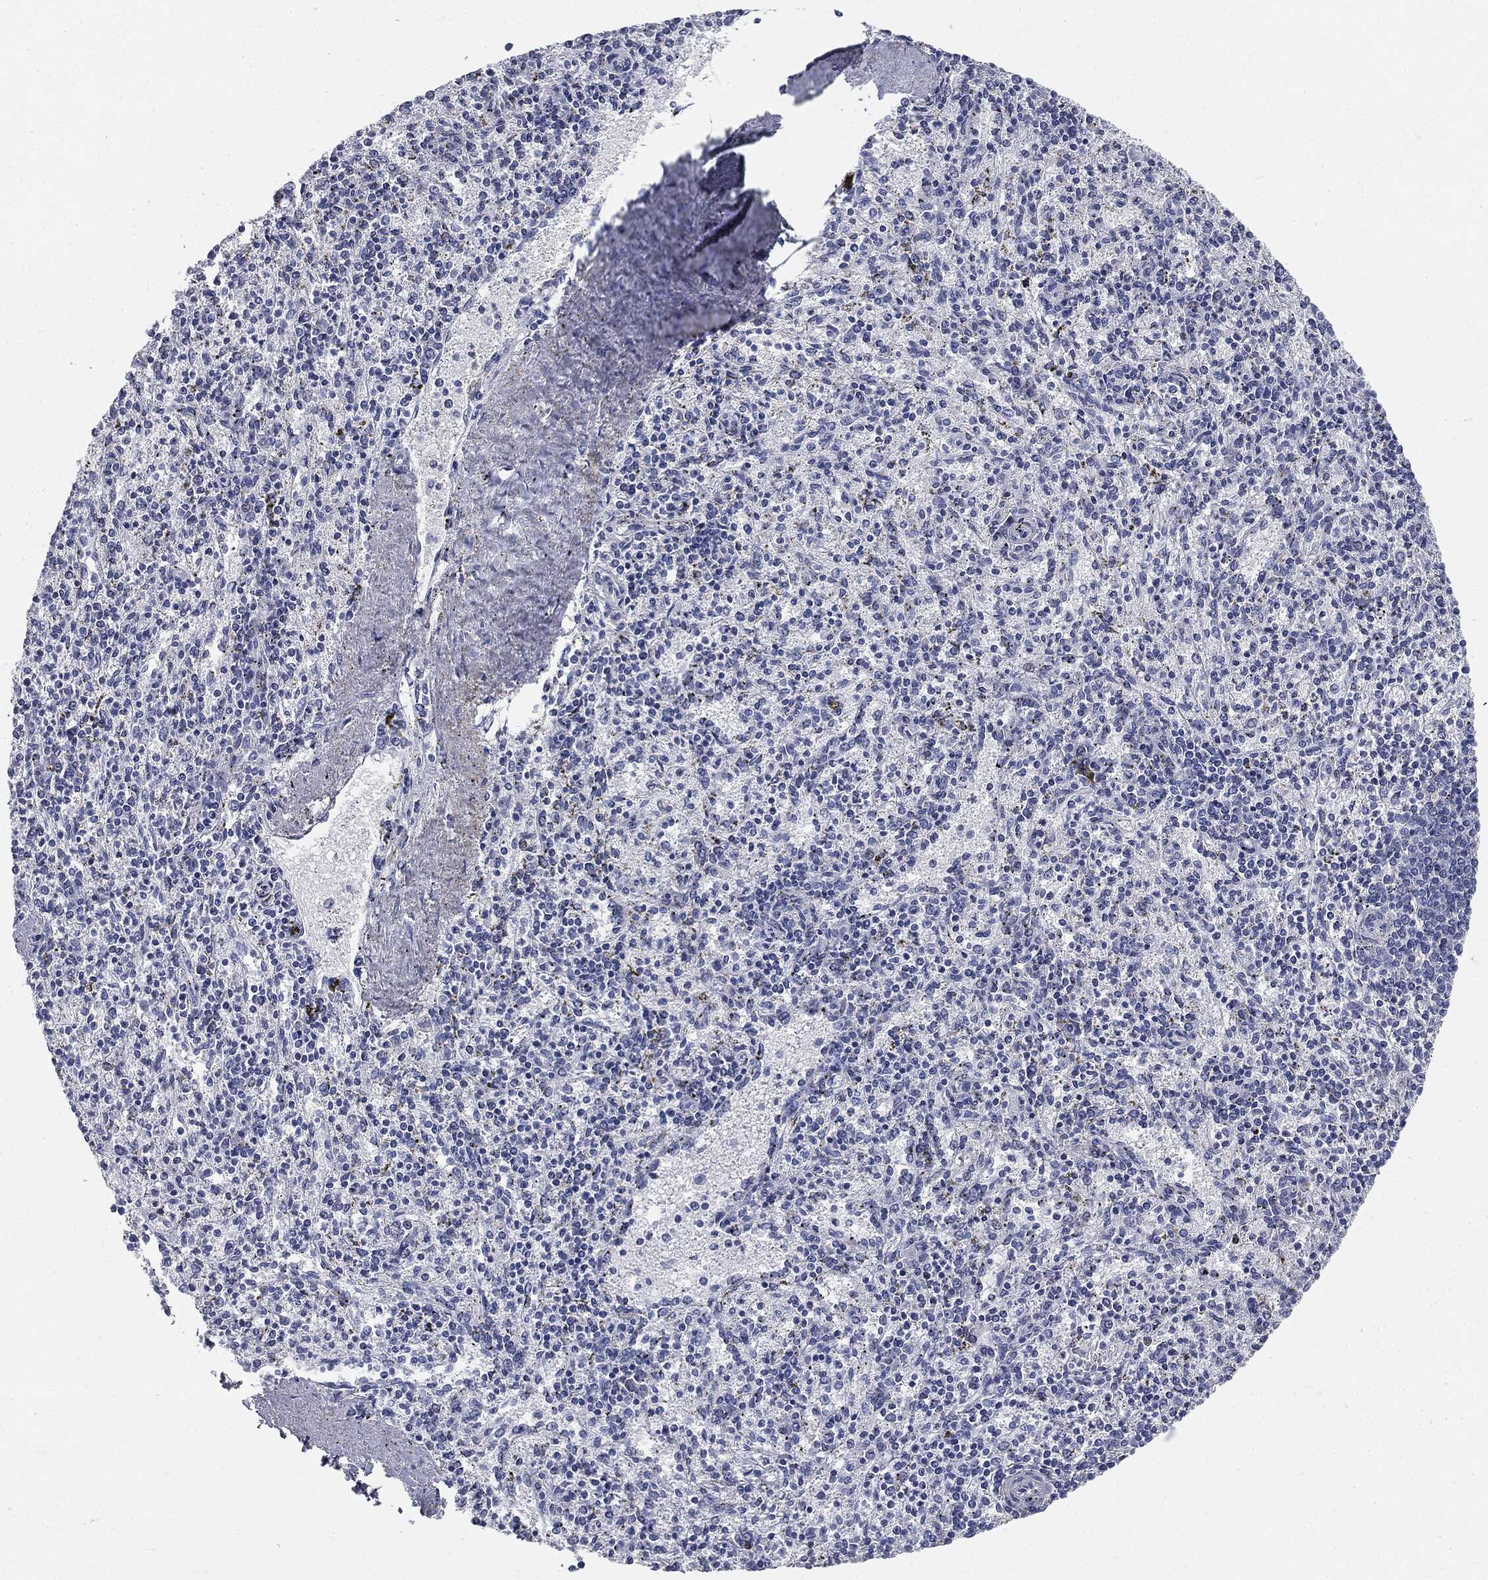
{"staining": {"intensity": "negative", "quantity": "none", "location": "none"}, "tissue": "spleen", "cell_type": "Cells in red pulp", "image_type": "normal", "snomed": [{"axis": "morphology", "description": "Normal tissue, NOS"}, {"axis": "topography", "description": "Spleen"}], "caption": "Immunohistochemistry image of unremarkable spleen: spleen stained with DAB displays no significant protein staining in cells in red pulp.", "gene": "CUZD1", "patient": {"sex": "female", "age": 37}}